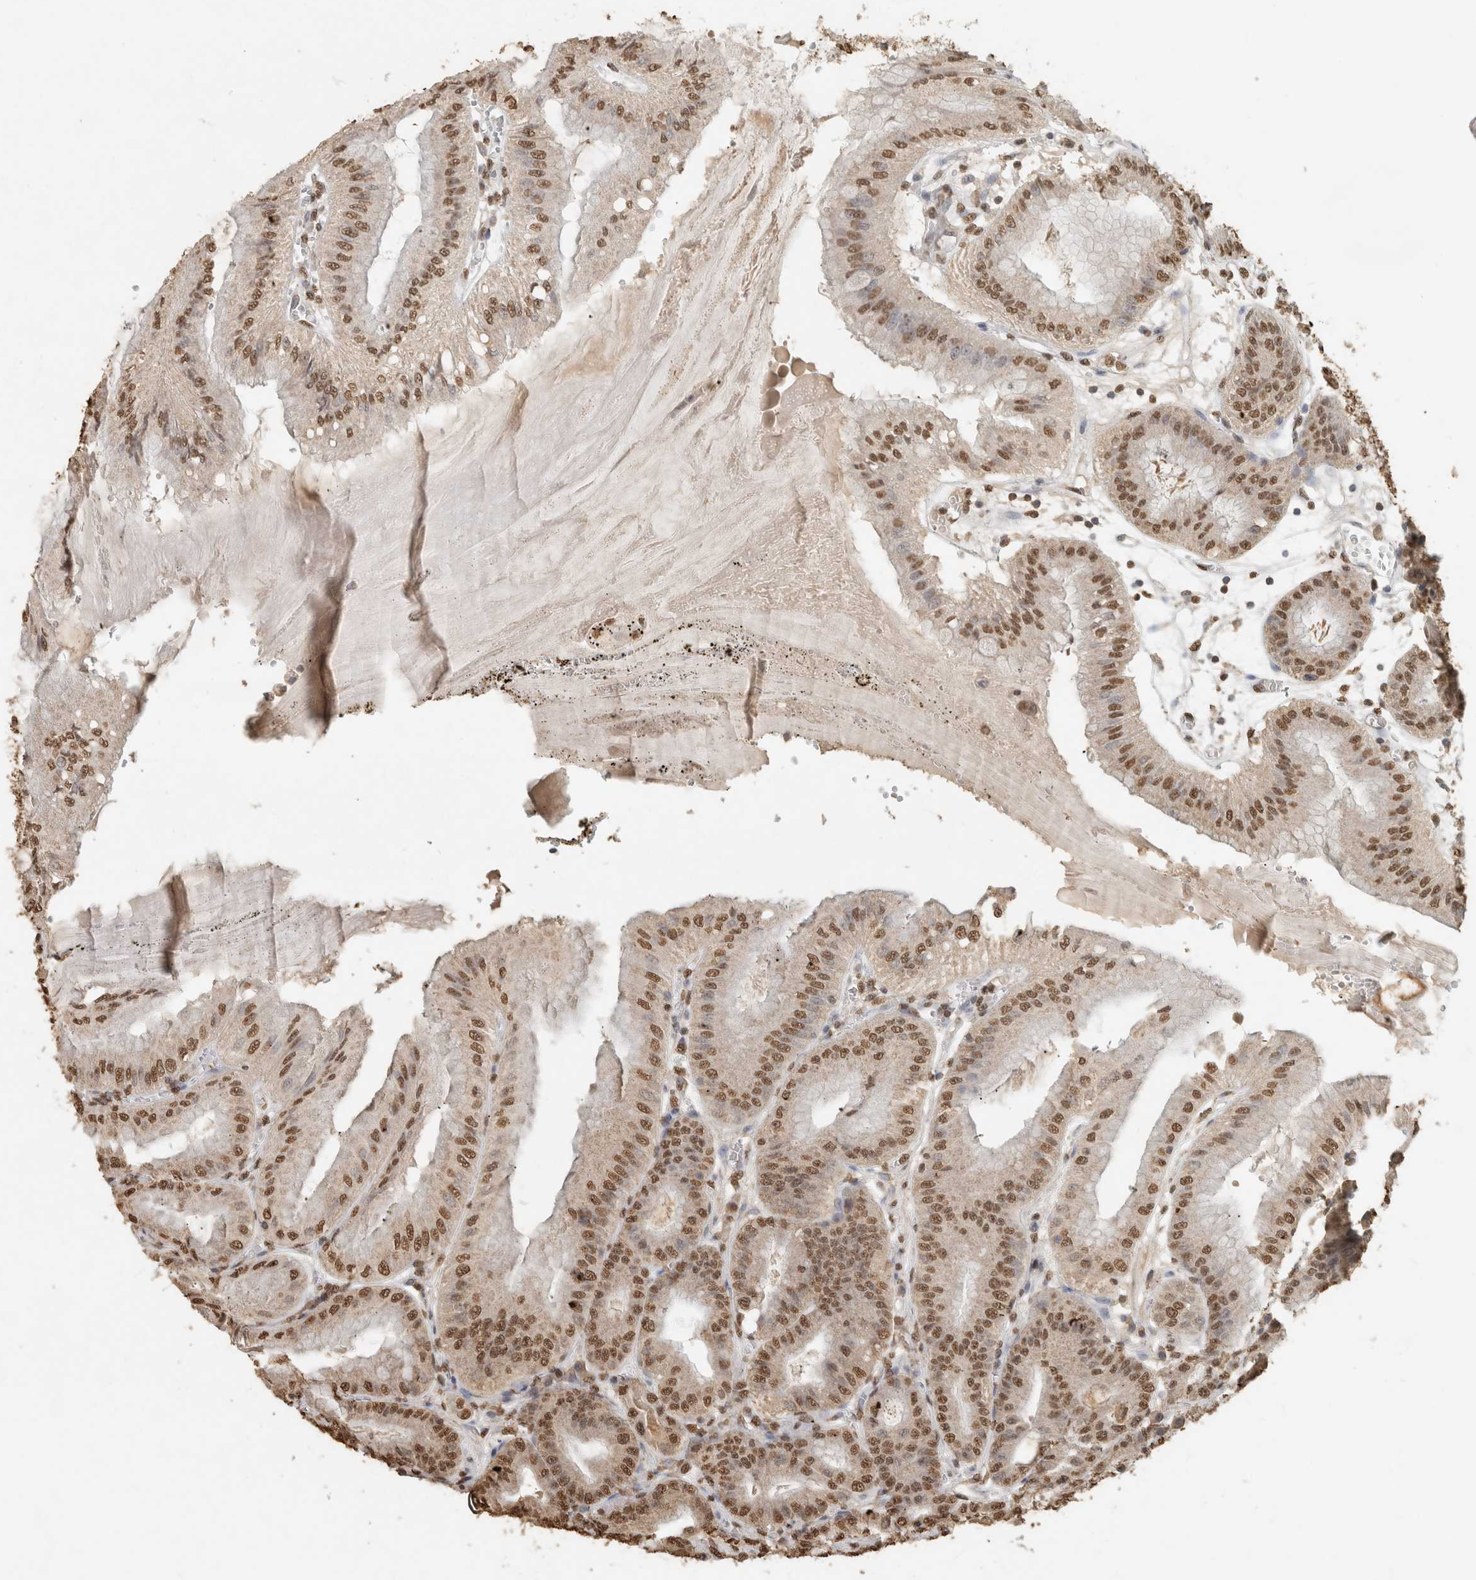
{"staining": {"intensity": "moderate", "quantity": ">75%", "location": "nuclear"}, "tissue": "stomach", "cell_type": "Glandular cells", "image_type": "normal", "snomed": [{"axis": "morphology", "description": "Normal tissue, NOS"}, {"axis": "topography", "description": "Stomach, lower"}], "caption": "Immunohistochemical staining of benign stomach demonstrates moderate nuclear protein staining in approximately >75% of glandular cells.", "gene": "HAND2", "patient": {"sex": "male", "age": 71}}